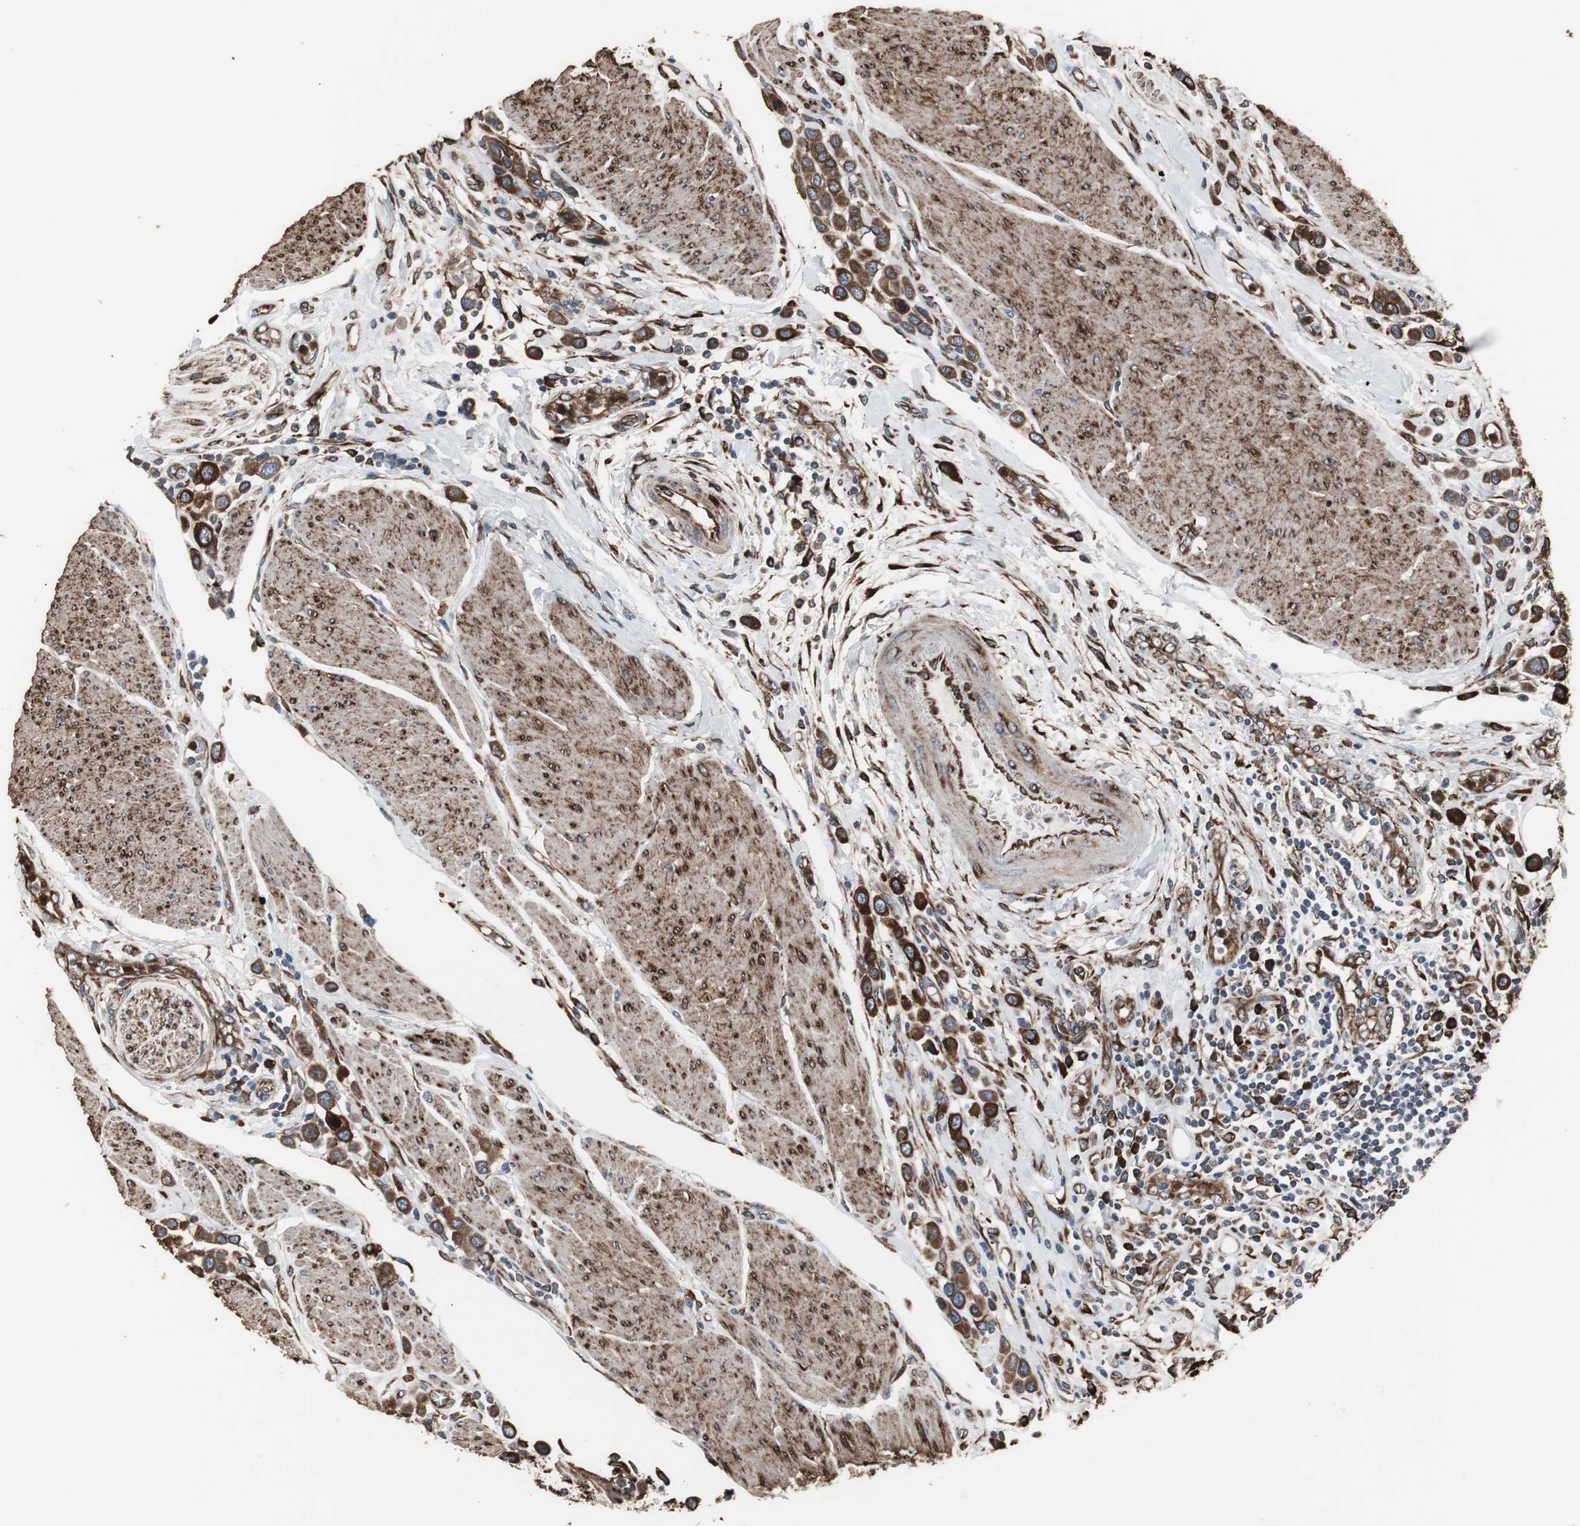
{"staining": {"intensity": "strong", "quantity": ">75%", "location": "cytoplasmic/membranous"}, "tissue": "urothelial cancer", "cell_type": "Tumor cells", "image_type": "cancer", "snomed": [{"axis": "morphology", "description": "Urothelial carcinoma, High grade"}, {"axis": "topography", "description": "Urinary bladder"}], "caption": "IHC (DAB (3,3'-diaminobenzidine)) staining of human urothelial carcinoma (high-grade) demonstrates strong cytoplasmic/membranous protein expression in approximately >75% of tumor cells.", "gene": "CALU", "patient": {"sex": "male", "age": 50}}